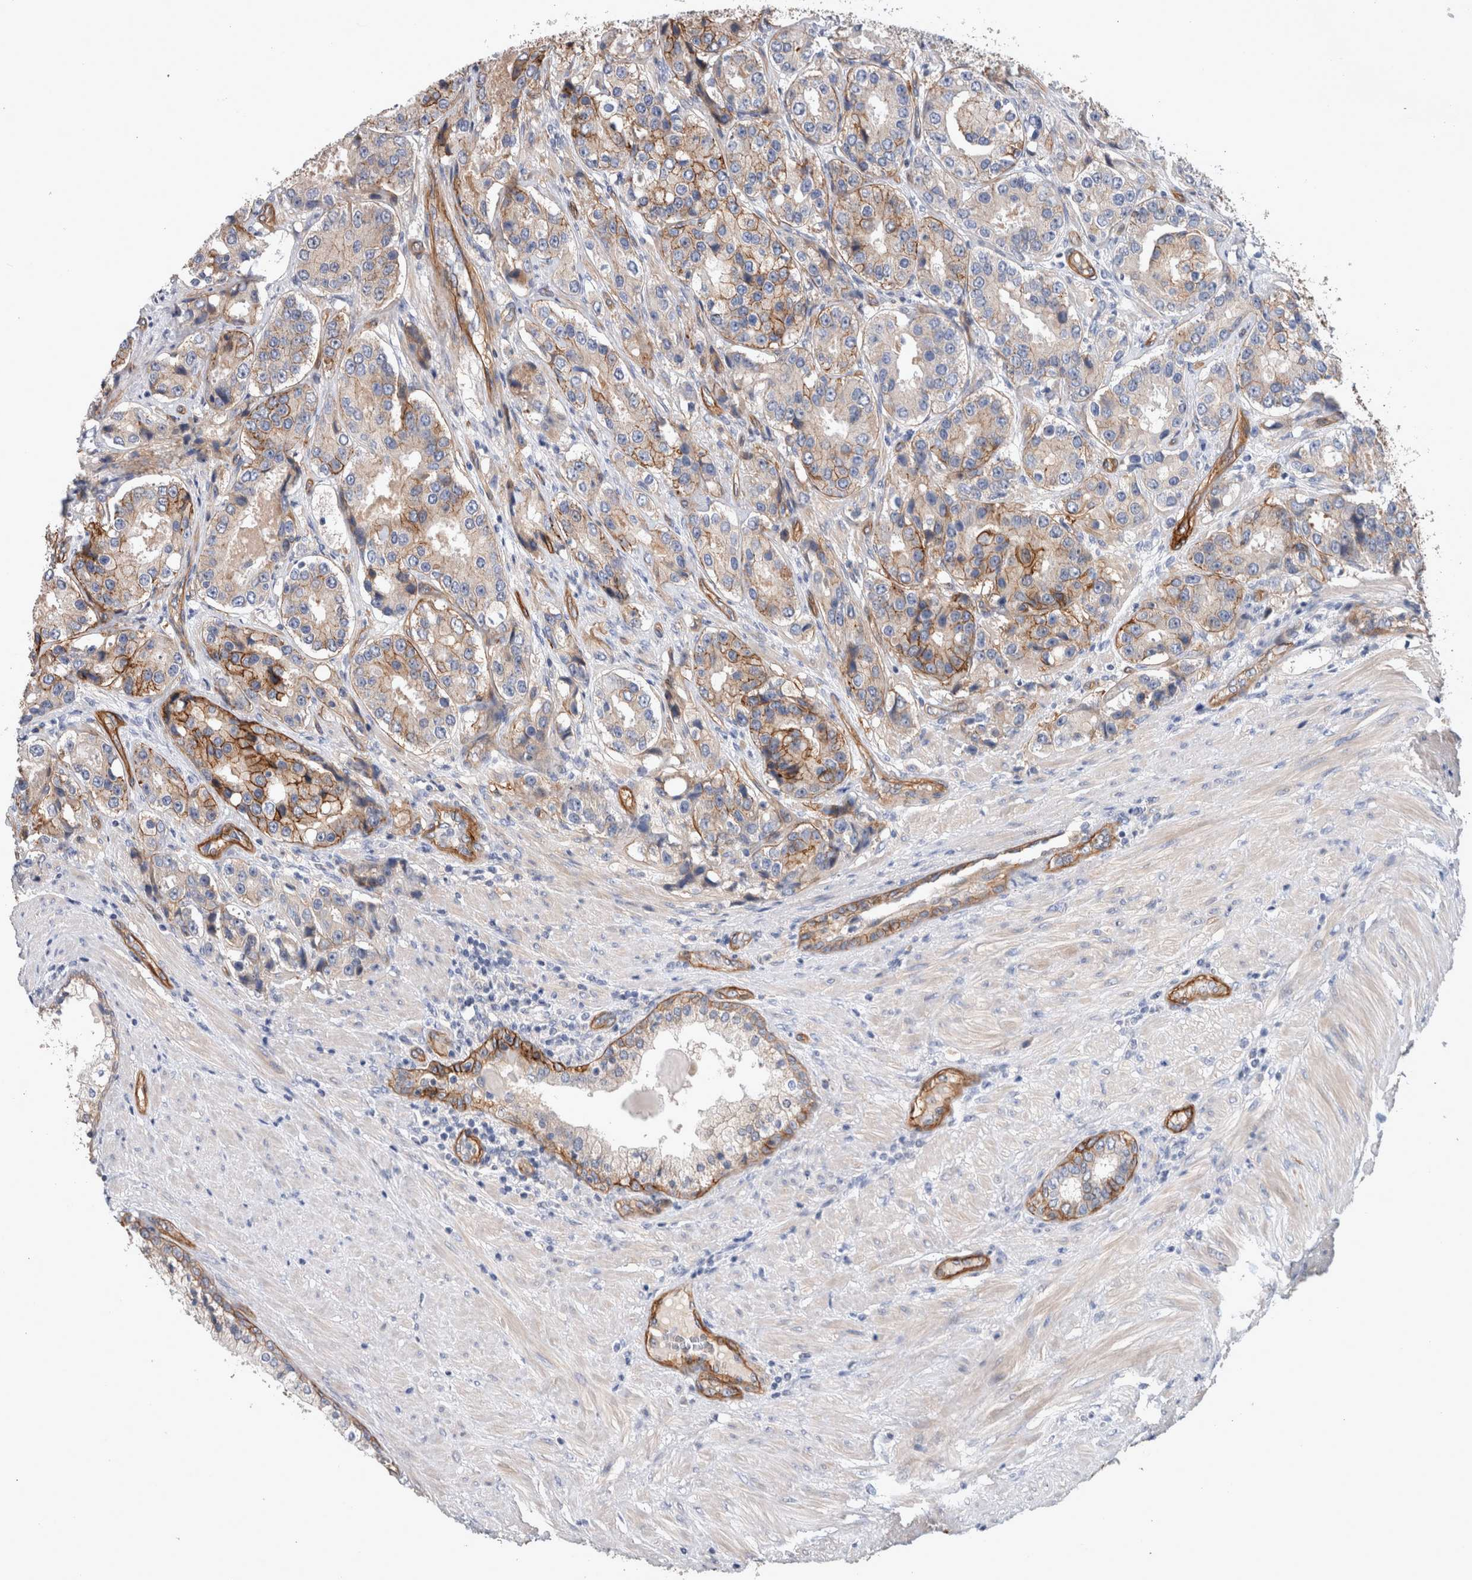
{"staining": {"intensity": "strong", "quantity": "25%-75%", "location": "cytoplasmic/membranous"}, "tissue": "prostate cancer", "cell_type": "Tumor cells", "image_type": "cancer", "snomed": [{"axis": "morphology", "description": "Adenocarcinoma, High grade"}, {"axis": "topography", "description": "Prostate"}], "caption": "This image reveals IHC staining of human prostate cancer (adenocarcinoma (high-grade)), with high strong cytoplasmic/membranous staining in about 25%-75% of tumor cells.", "gene": "BCAM", "patient": {"sex": "male", "age": 60}}